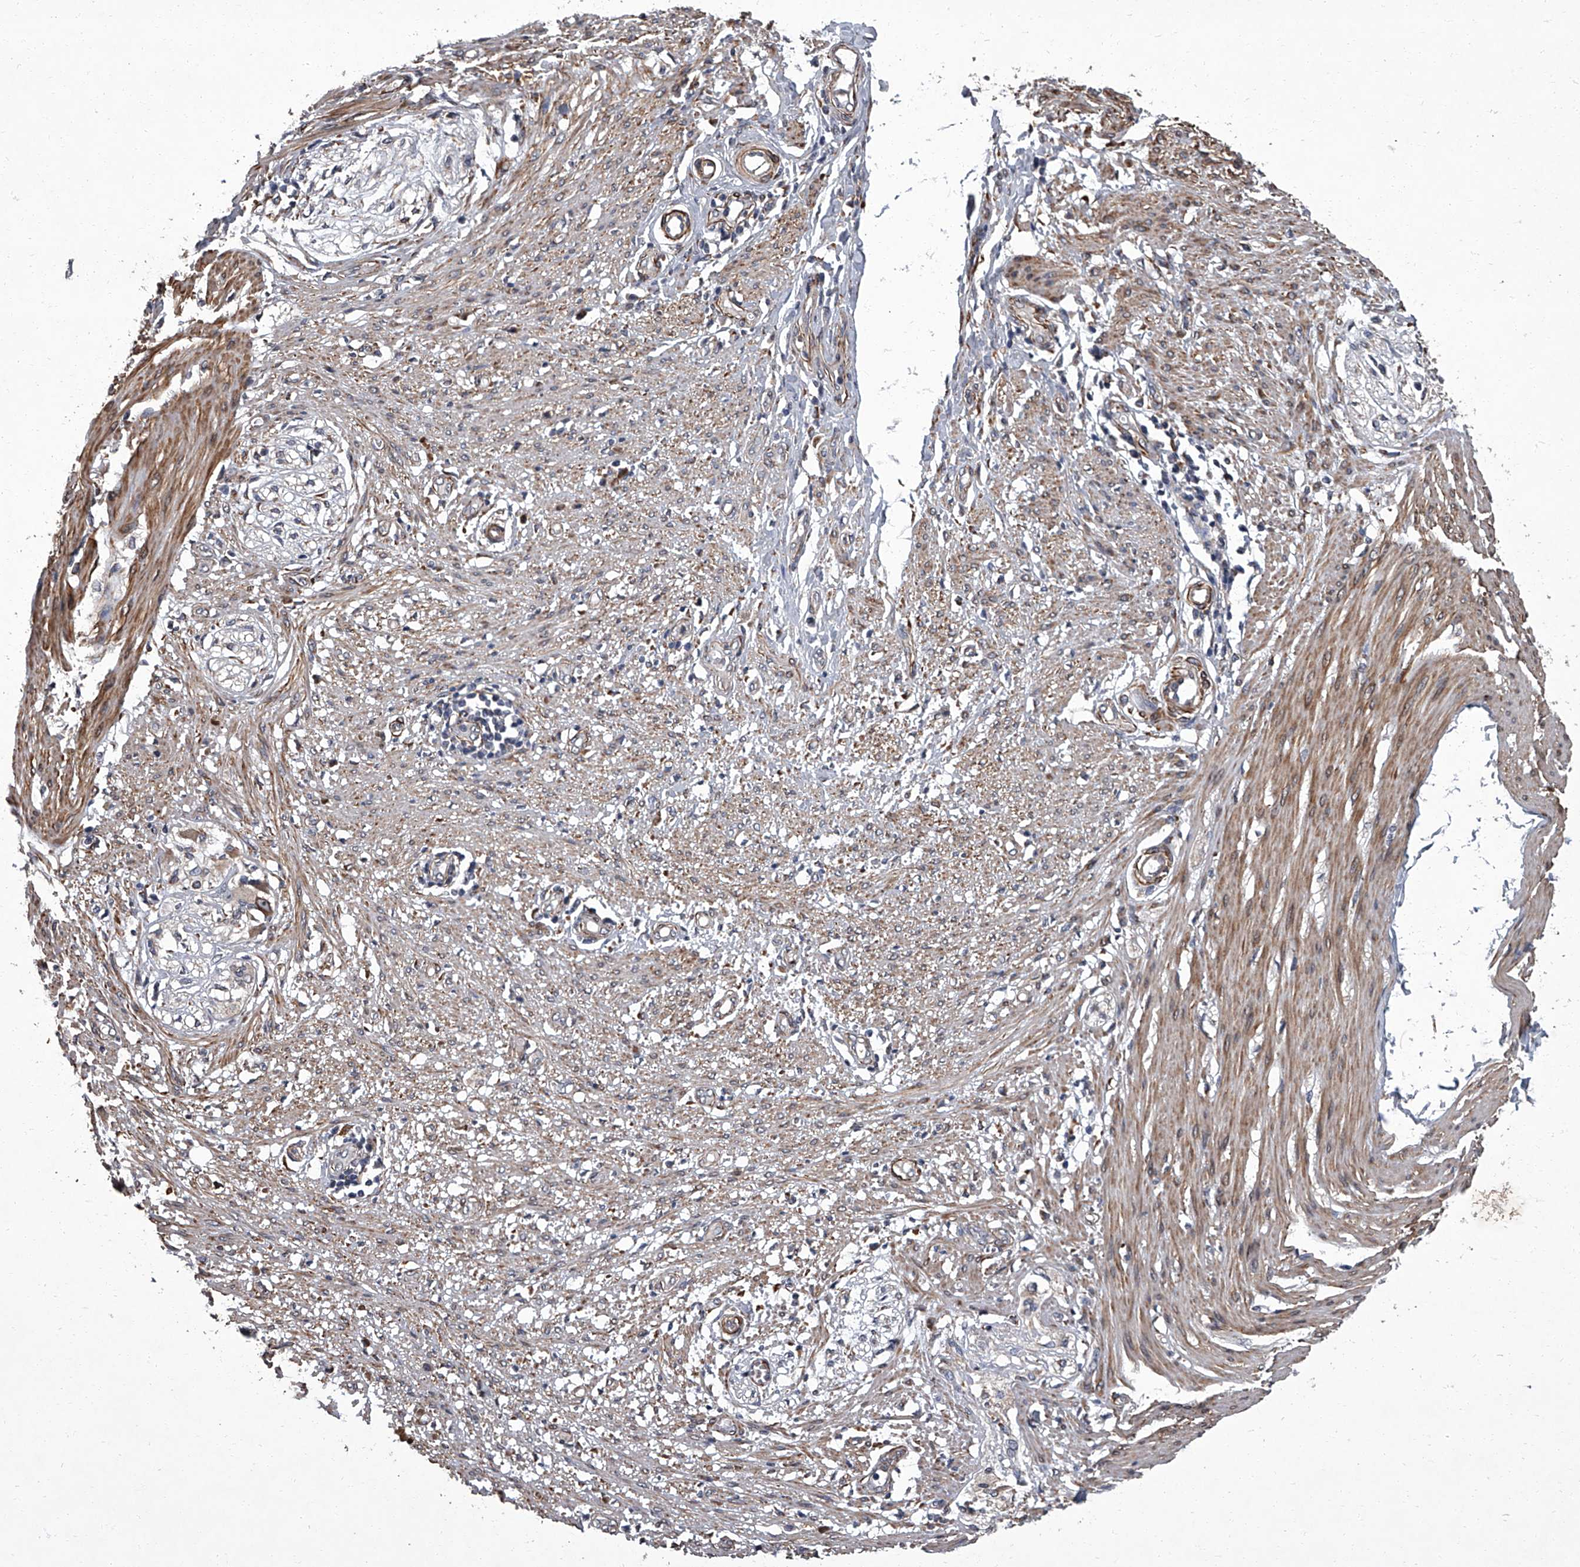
{"staining": {"intensity": "moderate", "quantity": ">75%", "location": "cytoplasmic/membranous"}, "tissue": "smooth muscle", "cell_type": "Smooth muscle cells", "image_type": "normal", "snomed": [{"axis": "morphology", "description": "Normal tissue, NOS"}, {"axis": "morphology", "description": "Adenocarcinoma, NOS"}, {"axis": "topography", "description": "Colon"}, {"axis": "topography", "description": "Peripheral nerve tissue"}], "caption": "Moderate cytoplasmic/membranous expression for a protein is appreciated in about >75% of smooth muscle cells of benign smooth muscle using immunohistochemistry.", "gene": "SIRT4", "patient": {"sex": "male", "age": 14}}